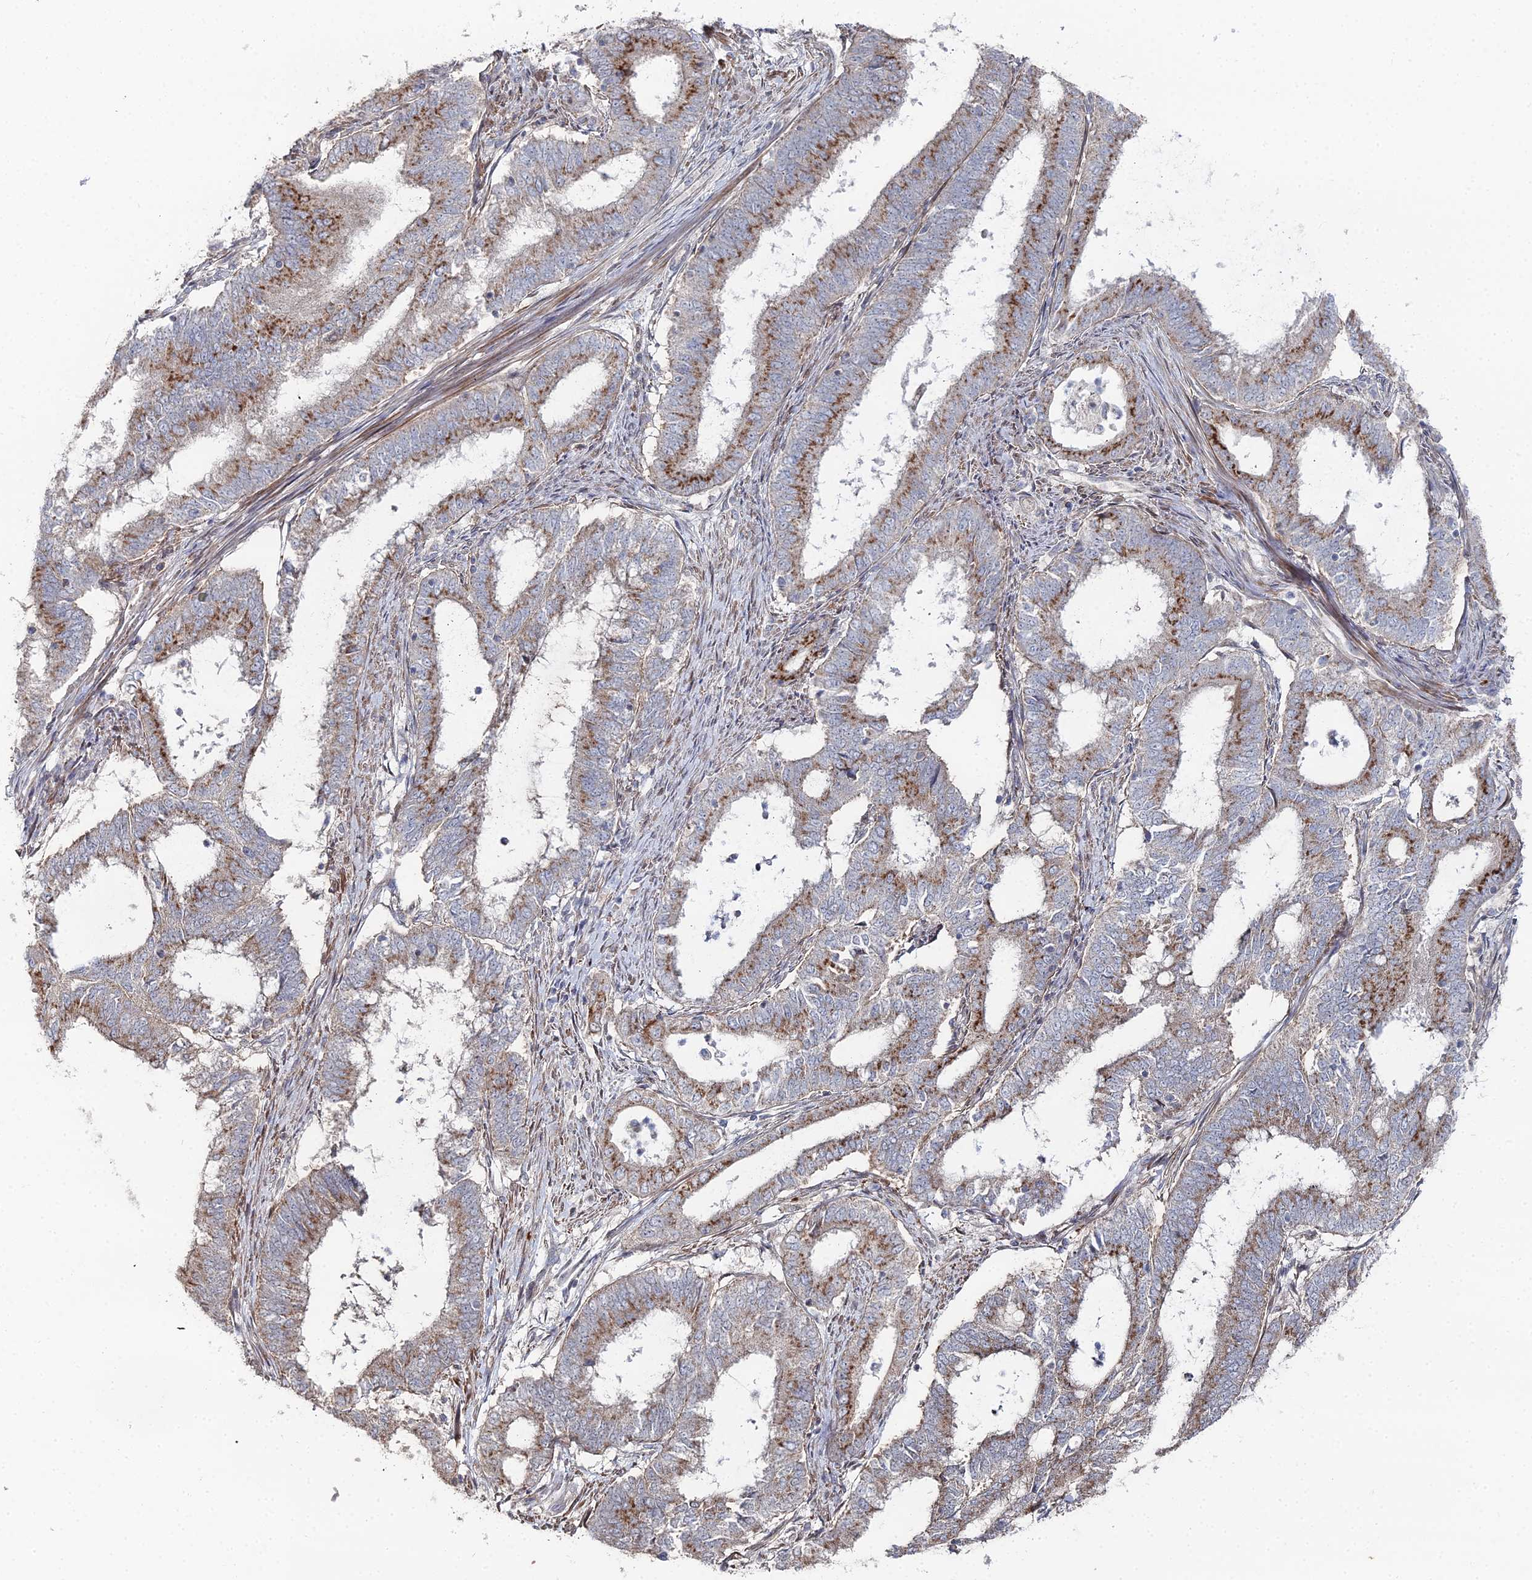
{"staining": {"intensity": "moderate", "quantity": ">75%", "location": "cytoplasmic/membranous"}, "tissue": "endometrial cancer", "cell_type": "Tumor cells", "image_type": "cancer", "snomed": [{"axis": "morphology", "description": "Adenocarcinoma, NOS"}, {"axis": "topography", "description": "Endometrium"}], "caption": "Brown immunohistochemical staining in human endometrial cancer reveals moderate cytoplasmic/membranous positivity in approximately >75% of tumor cells.", "gene": "SGMS1", "patient": {"sex": "female", "age": 51}}